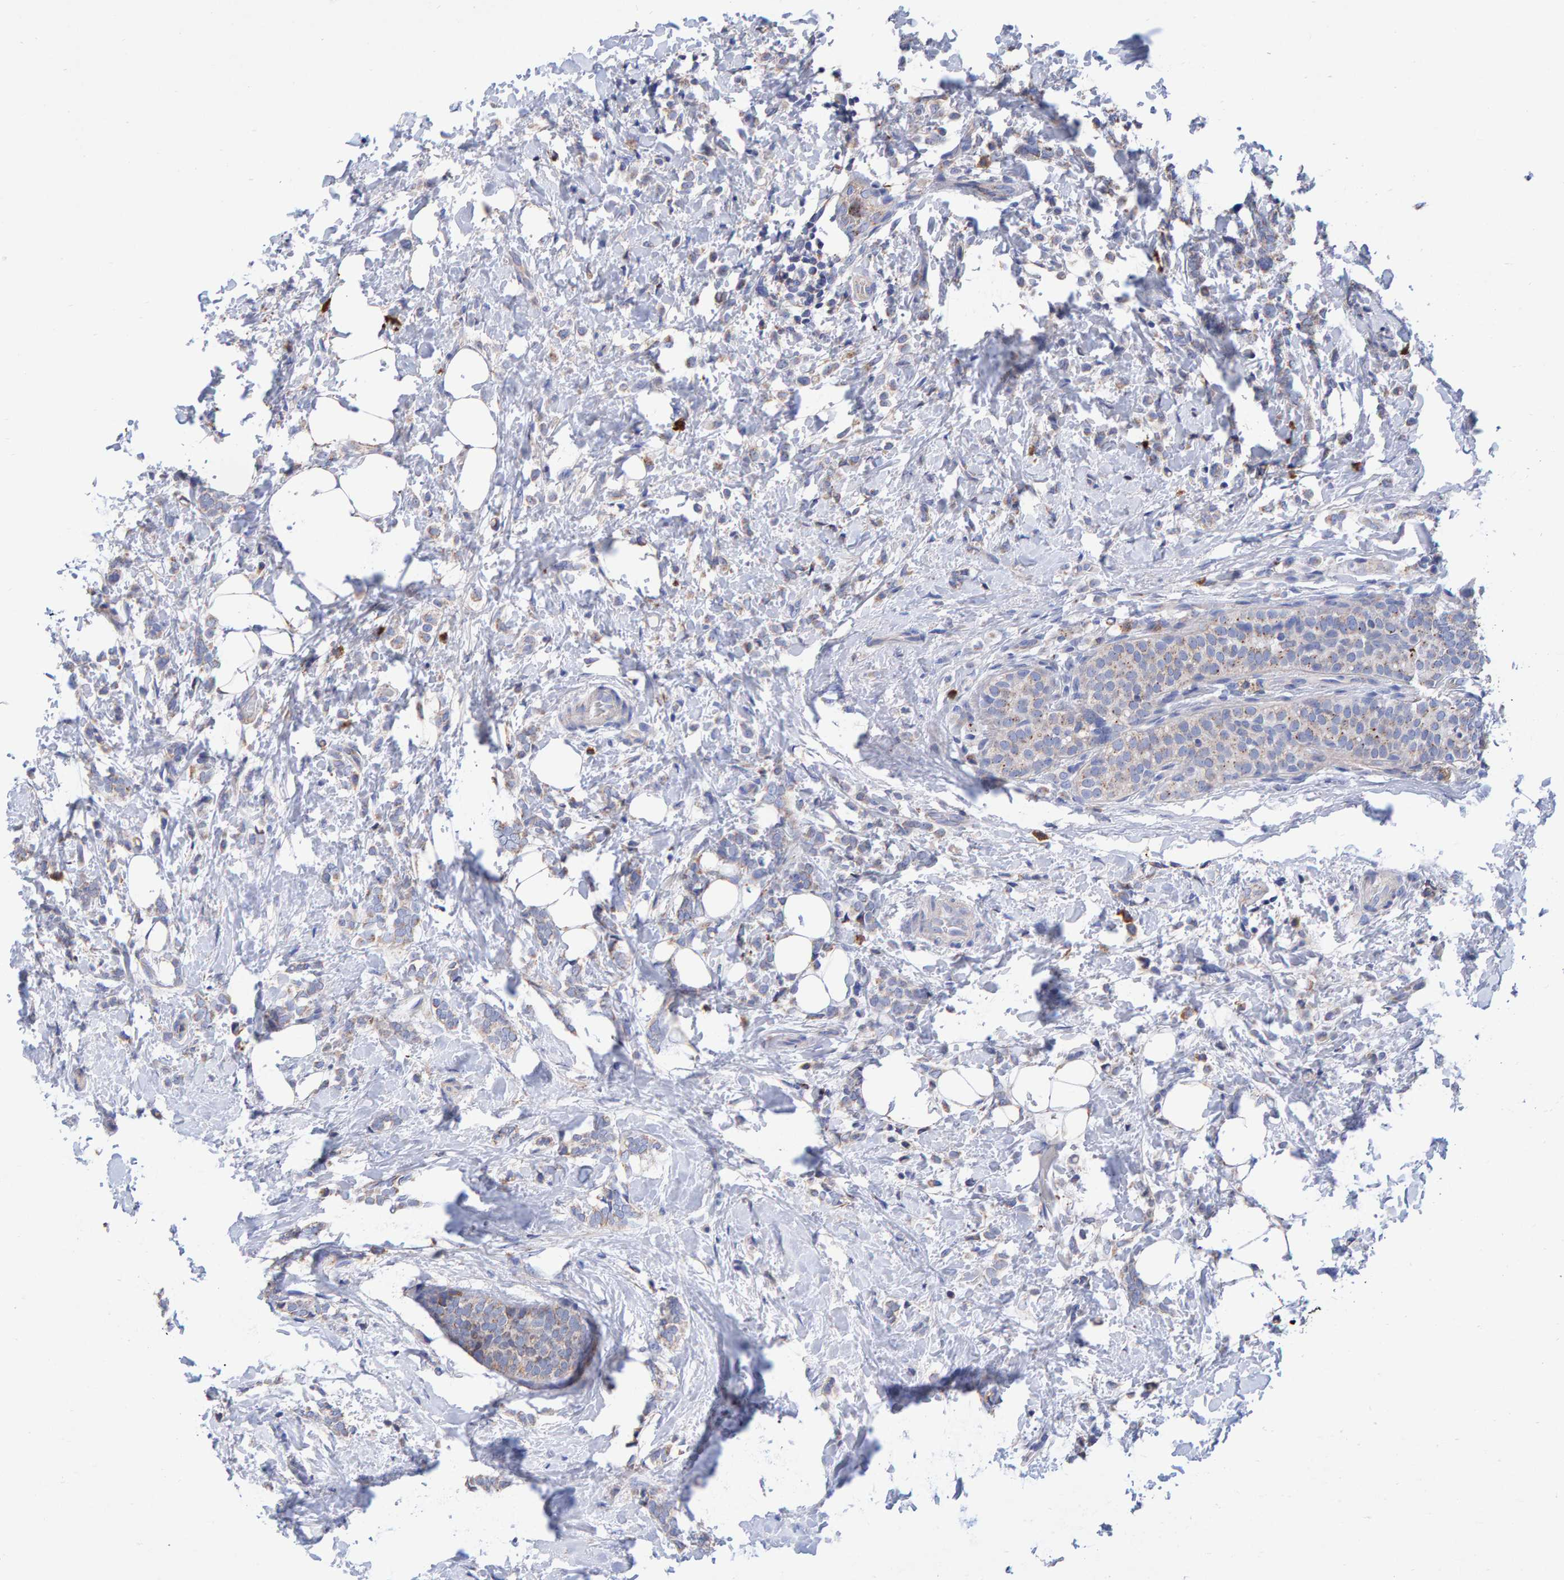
{"staining": {"intensity": "negative", "quantity": "none", "location": "none"}, "tissue": "breast cancer", "cell_type": "Tumor cells", "image_type": "cancer", "snomed": [{"axis": "morphology", "description": "Lobular carcinoma"}, {"axis": "topography", "description": "Breast"}], "caption": "This photomicrograph is of breast cancer (lobular carcinoma) stained with IHC to label a protein in brown with the nuclei are counter-stained blue. There is no positivity in tumor cells.", "gene": "EFR3A", "patient": {"sex": "female", "age": 50}}